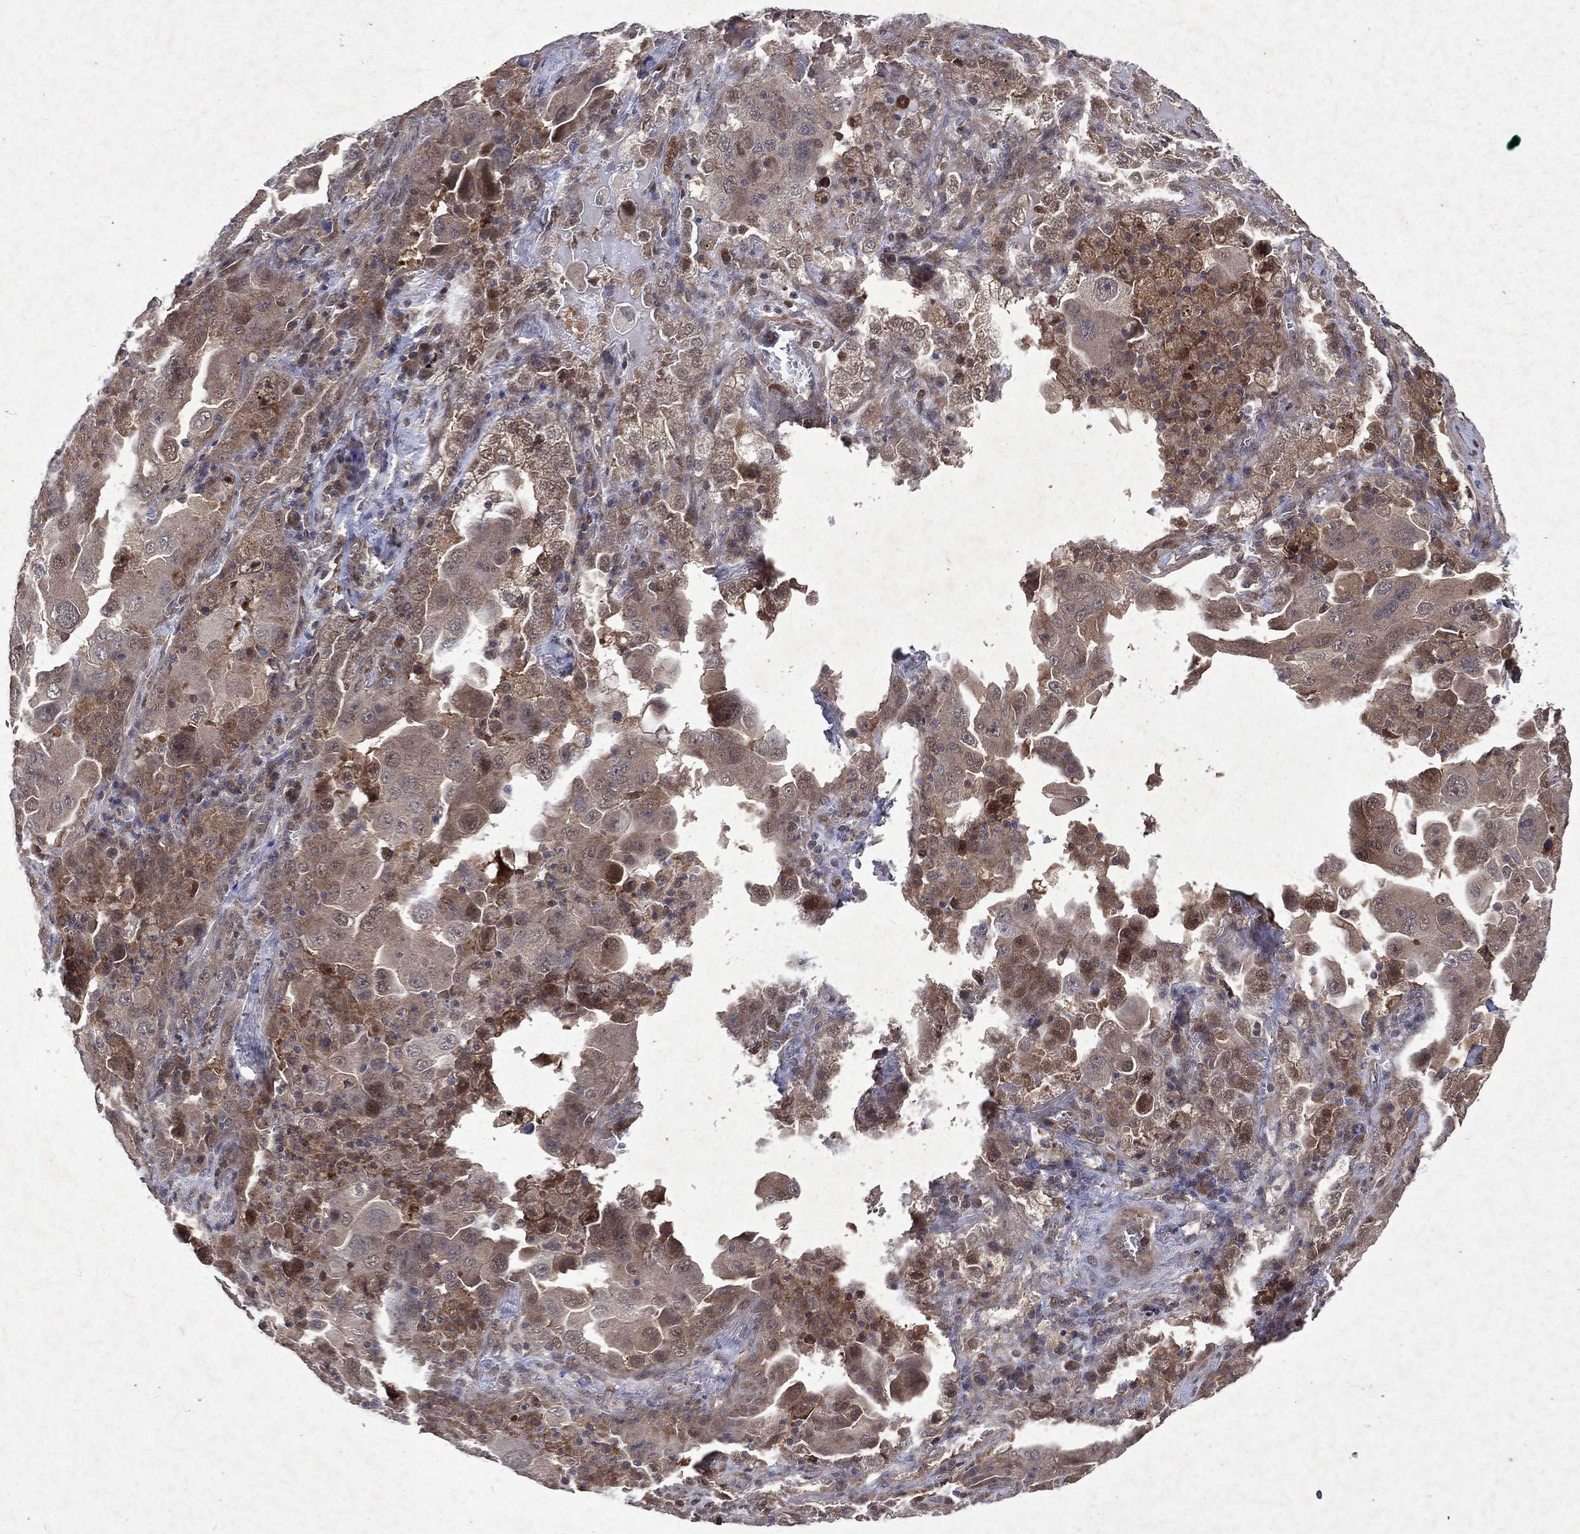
{"staining": {"intensity": "weak", "quantity": "25%-75%", "location": "cytoplasmic/membranous"}, "tissue": "lung cancer", "cell_type": "Tumor cells", "image_type": "cancer", "snomed": [{"axis": "morphology", "description": "Adenocarcinoma, NOS"}, {"axis": "topography", "description": "Lung"}], "caption": "Weak cytoplasmic/membranous protein staining is appreciated in about 25%-75% of tumor cells in adenocarcinoma (lung).", "gene": "MTAP", "patient": {"sex": "female", "age": 61}}